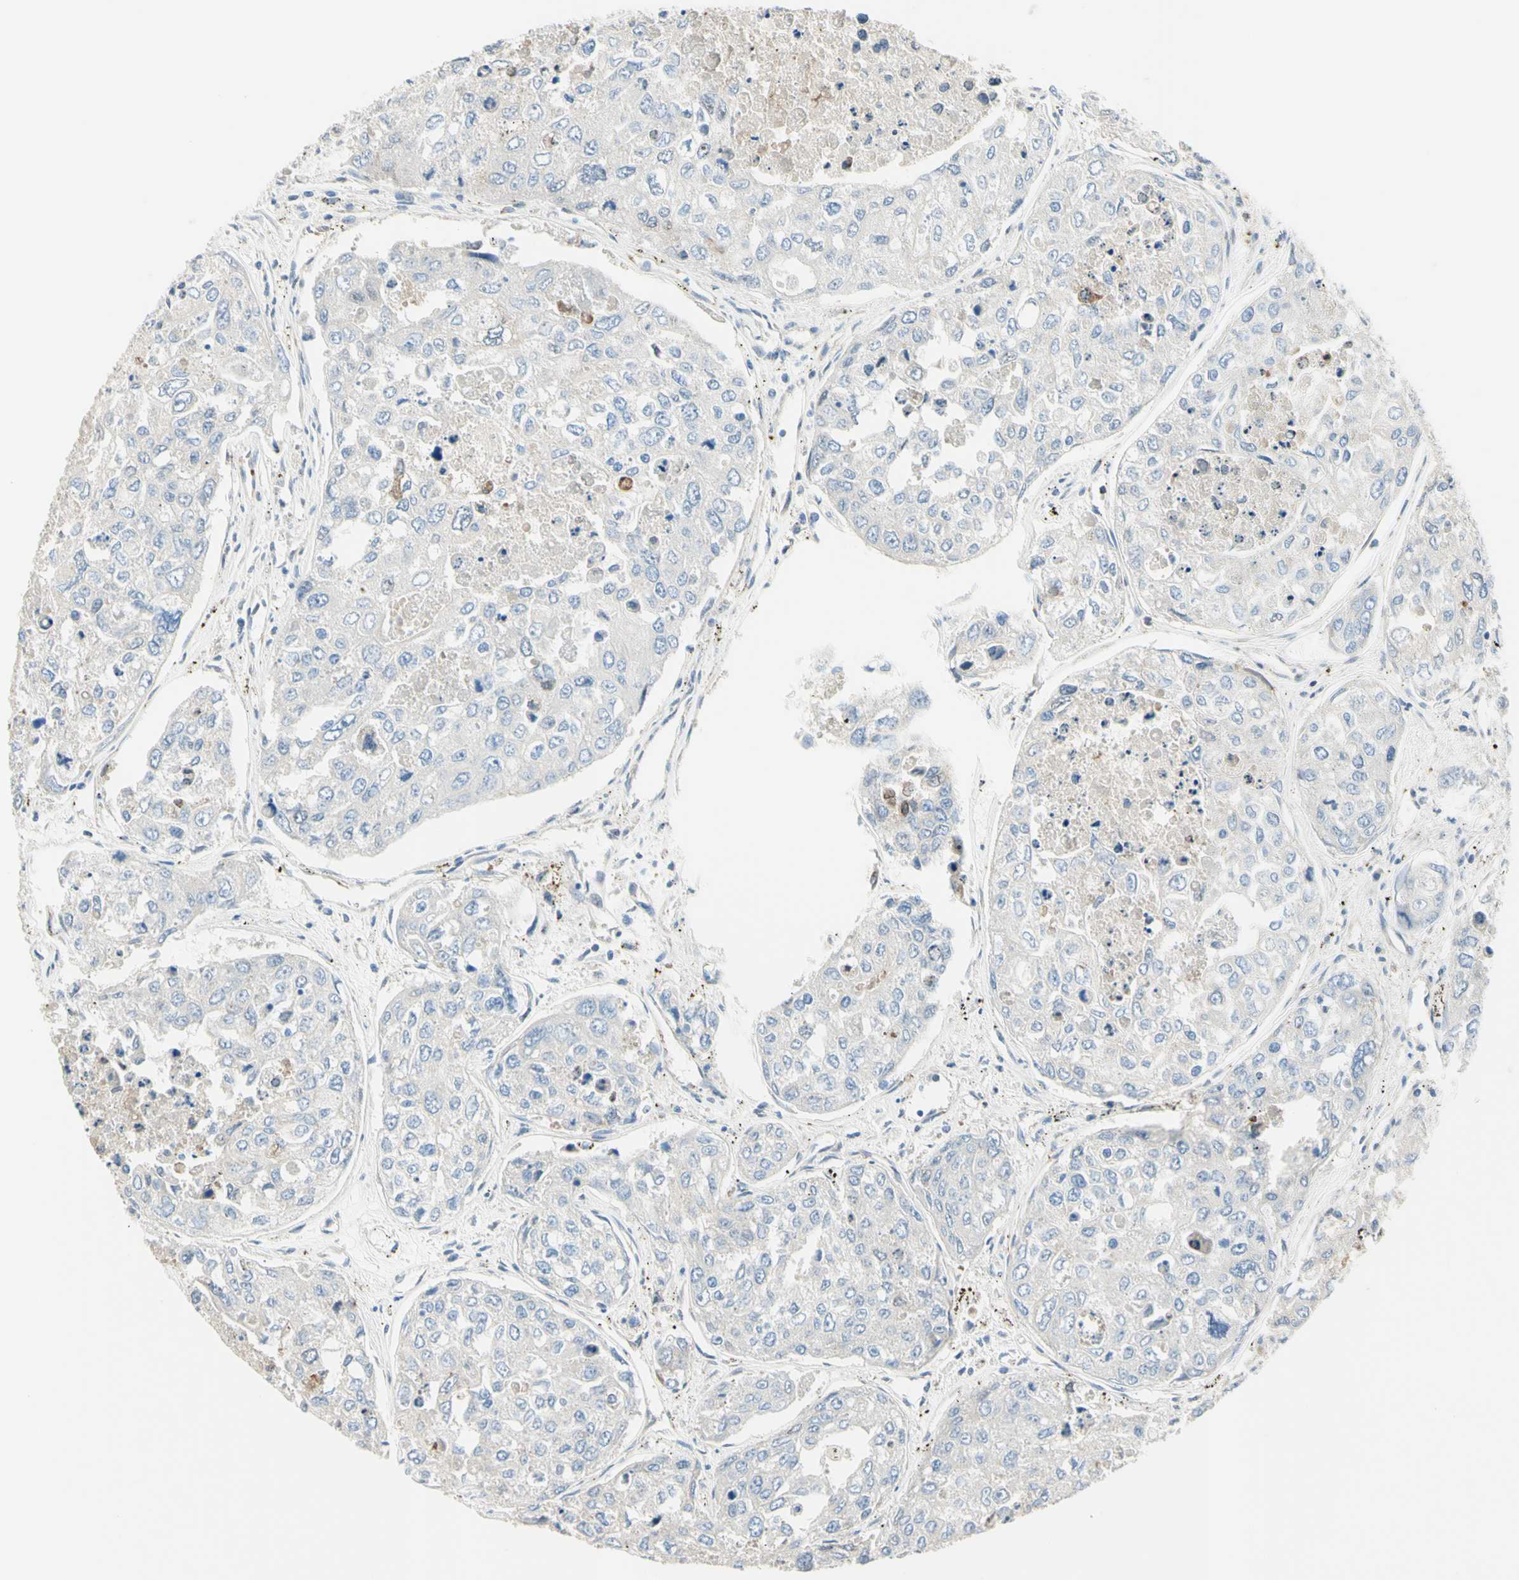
{"staining": {"intensity": "negative", "quantity": "none", "location": "none"}, "tissue": "urothelial cancer", "cell_type": "Tumor cells", "image_type": "cancer", "snomed": [{"axis": "morphology", "description": "Urothelial carcinoma, High grade"}, {"axis": "topography", "description": "Lymph node"}, {"axis": "topography", "description": "Urinary bladder"}], "caption": "High-grade urothelial carcinoma was stained to show a protein in brown. There is no significant positivity in tumor cells.", "gene": "TRAF2", "patient": {"sex": "male", "age": 51}}